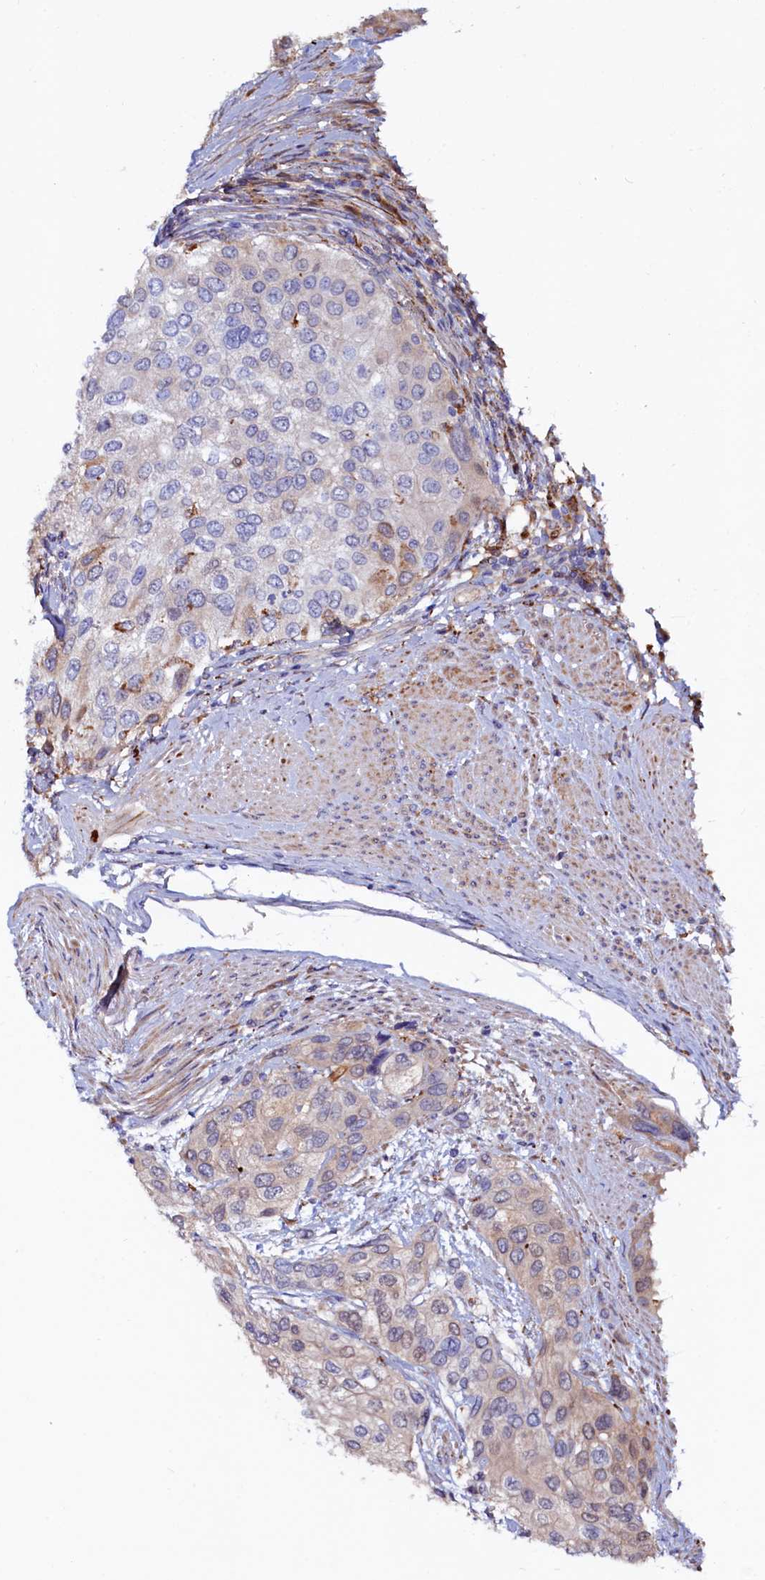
{"staining": {"intensity": "moderate", "quantity": "<25%", "location": "cytoplasmic/membranous"}, "tissue": "urothelial cancer", "cell_type": "Tumor cells", "image_type": "cancer", "snomed": [{"axis": "morphology", "description": "Normal tissue, NOS"}, {"axis": "morphology", "description": "Urothelial carcinoma, High grade"}, {"axis": "topography", "description": "Vascular tissue"}, {"axis": "topography", "description": "Urinary bladder"}], "caption": "This is a photomicrograph of immunohistochemistry staining of urothelial cancer, which shows moderate expression in the cytoplasmic/membranous of tumor cells.", "gene": "ASTE1", "patient": {"sex": "female", "age": 56}}